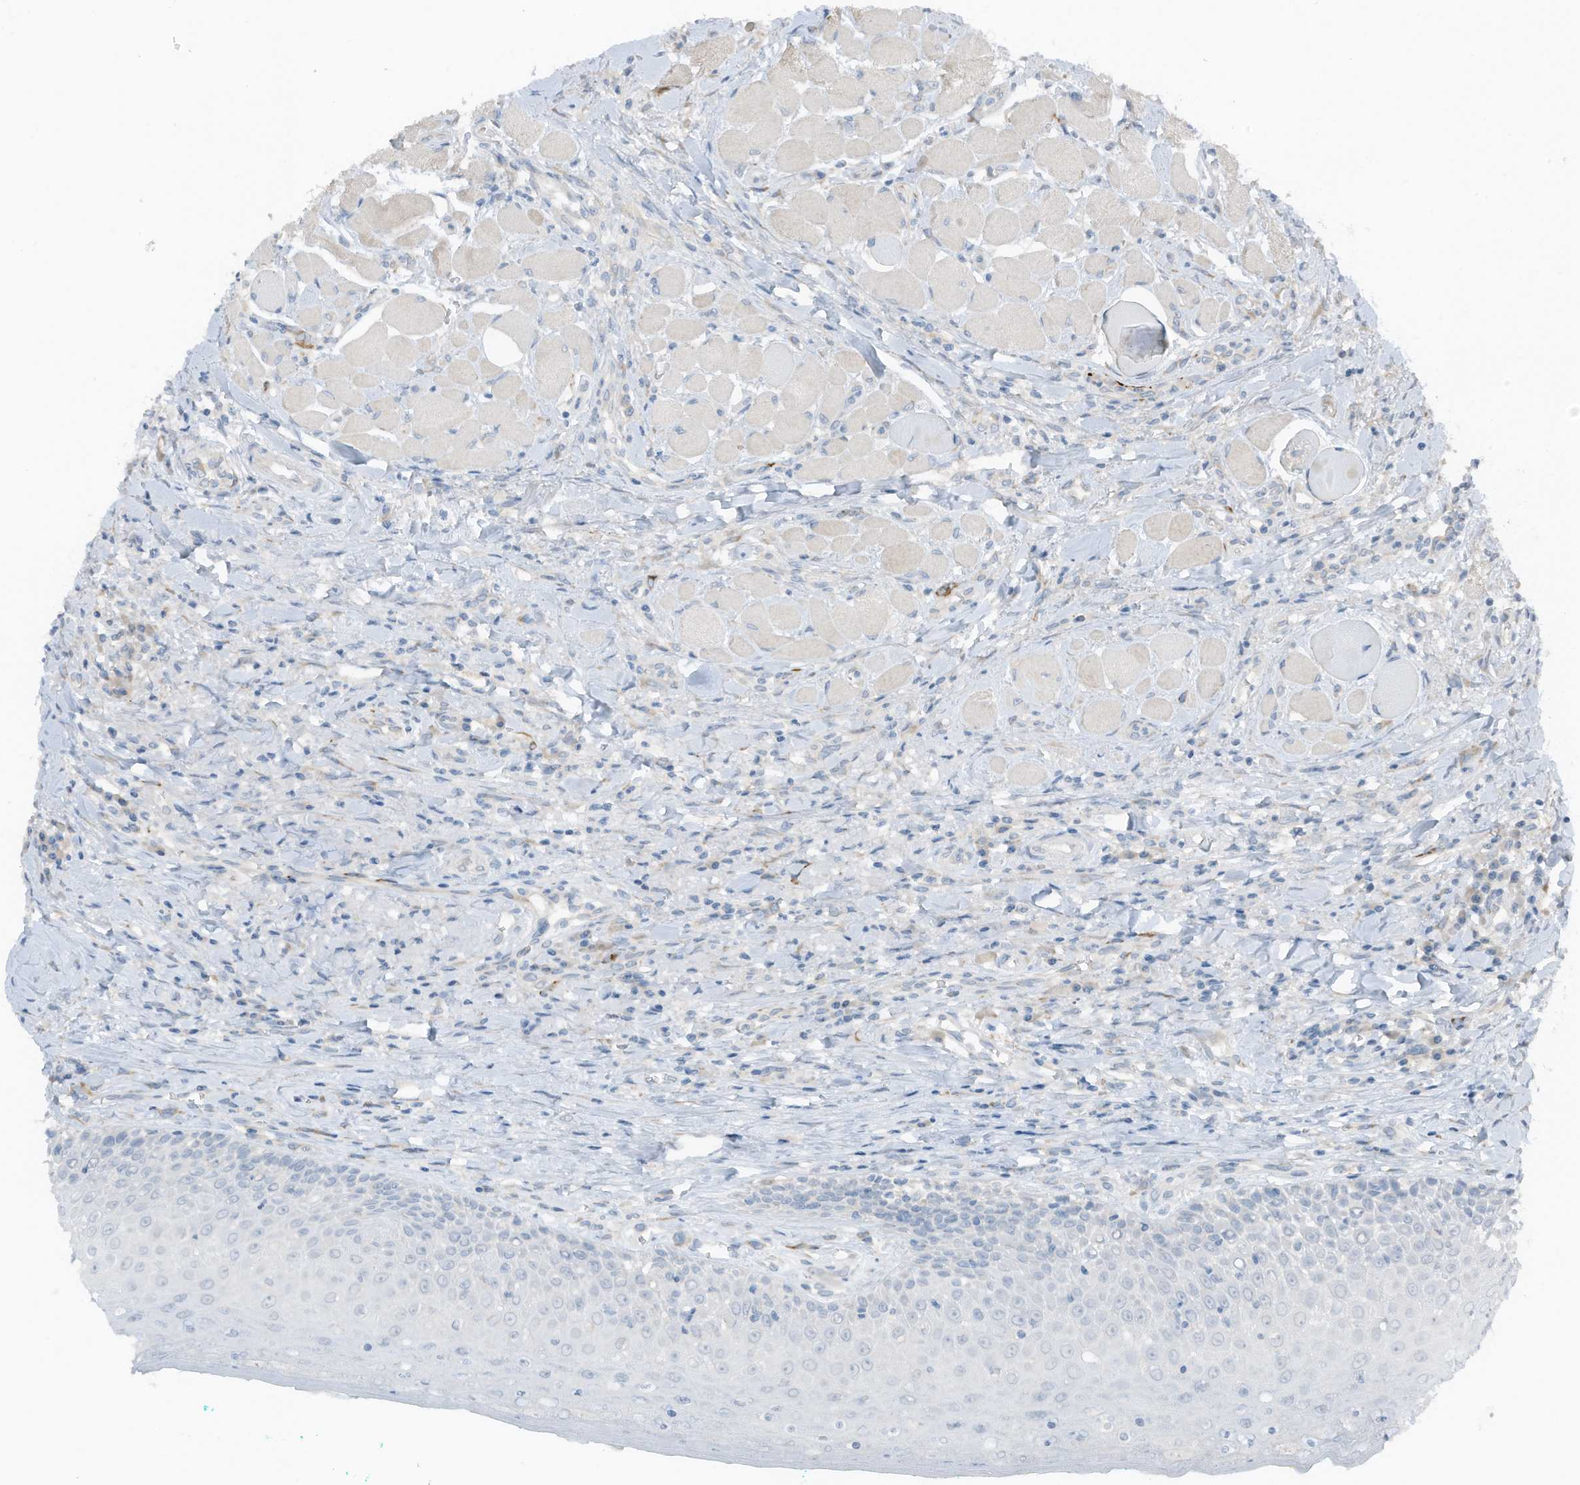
{"staining": {"intensity": "negative", "quantity": "none", "location": "none"}, "tissue": "oral mucosa", "cell_type": "Squamous epithelial cells", "image_type": "normal", "snomed": [{"axis": "morphology", "description": "Normal tissue, NOS"}, {"axis": "topography", "description": "Oral tissue"}], "caption": "Immunohistochemistry photomicrograph of benign human oral mucosa stained for a protein (brown), which shows no staining in squamous epithelial cells. The staining is performed using DAB brown chromogen with nuclei counter-stained in using hematoxylin.", "gene": "ARHGEF33", "patient": {"sex": "female", "age": 70}}